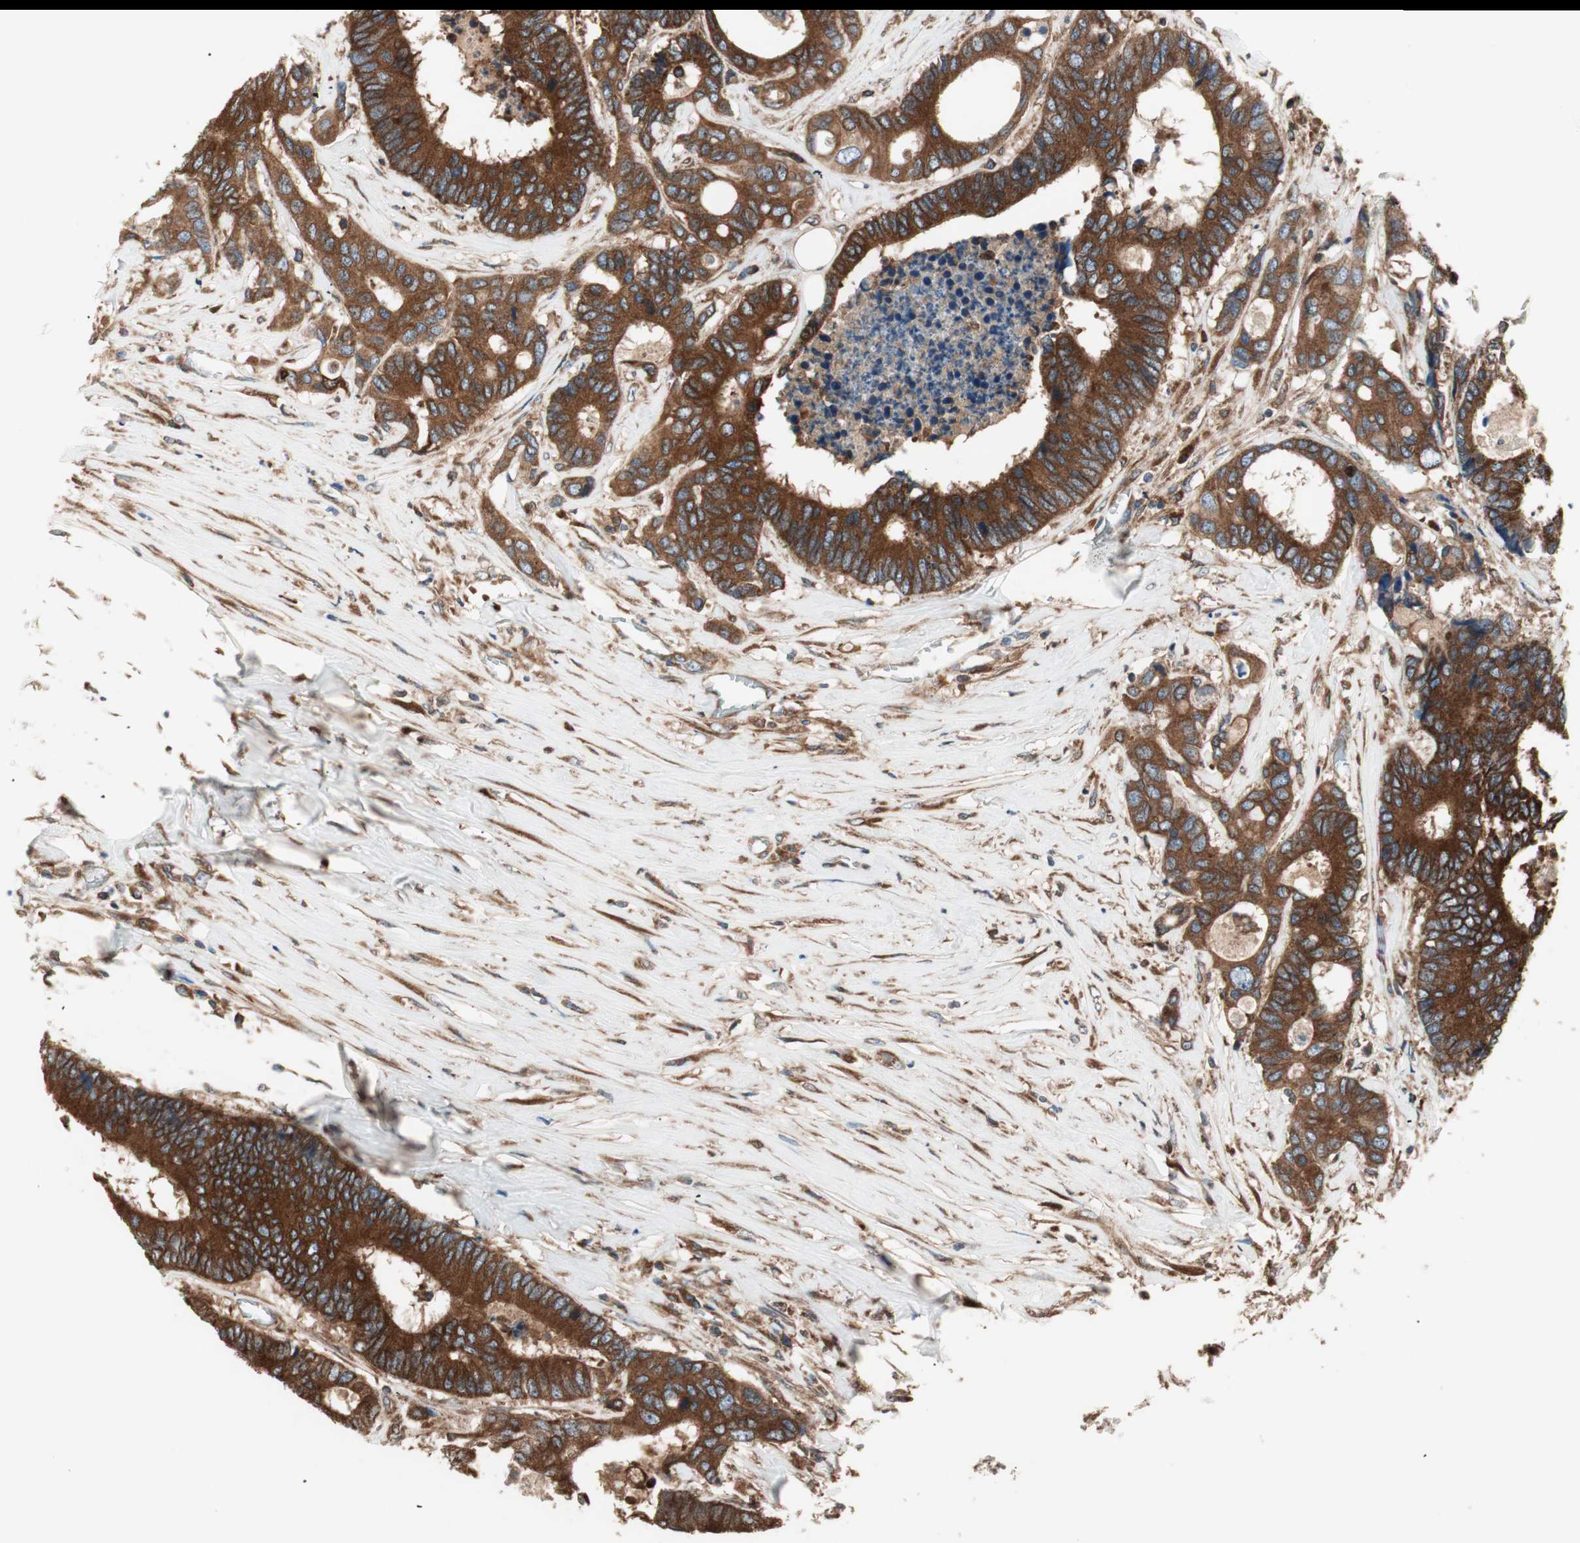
{"staining": {"intensity": "strong", "quantity": ">75%", "location": "cytoplasmic/membranous"}, "tissue": "colorectal cancer", "cell_type": "Tumor cells", "image_type": "cancer", "snomed": [{"axis": "morphology", "description": "Adenocarcinoma, NOS"}, {"axis": "topography", "description": "Rectum"}], "caption": "Protein staining of colorectal cancer (adenocarcinoma) tissue reveals strong cytoplasmic/membranous staining in about >75% of tumor cells. The staining was performed using DAB (3,3'-diaminobenzidine) to visualize the protein expression in brown, while the nuclei were stained in blue with hematoxylin (Magnification: 20x).", "gene": "RAB5A", "patient": {"sex": "male", "age": 55}}